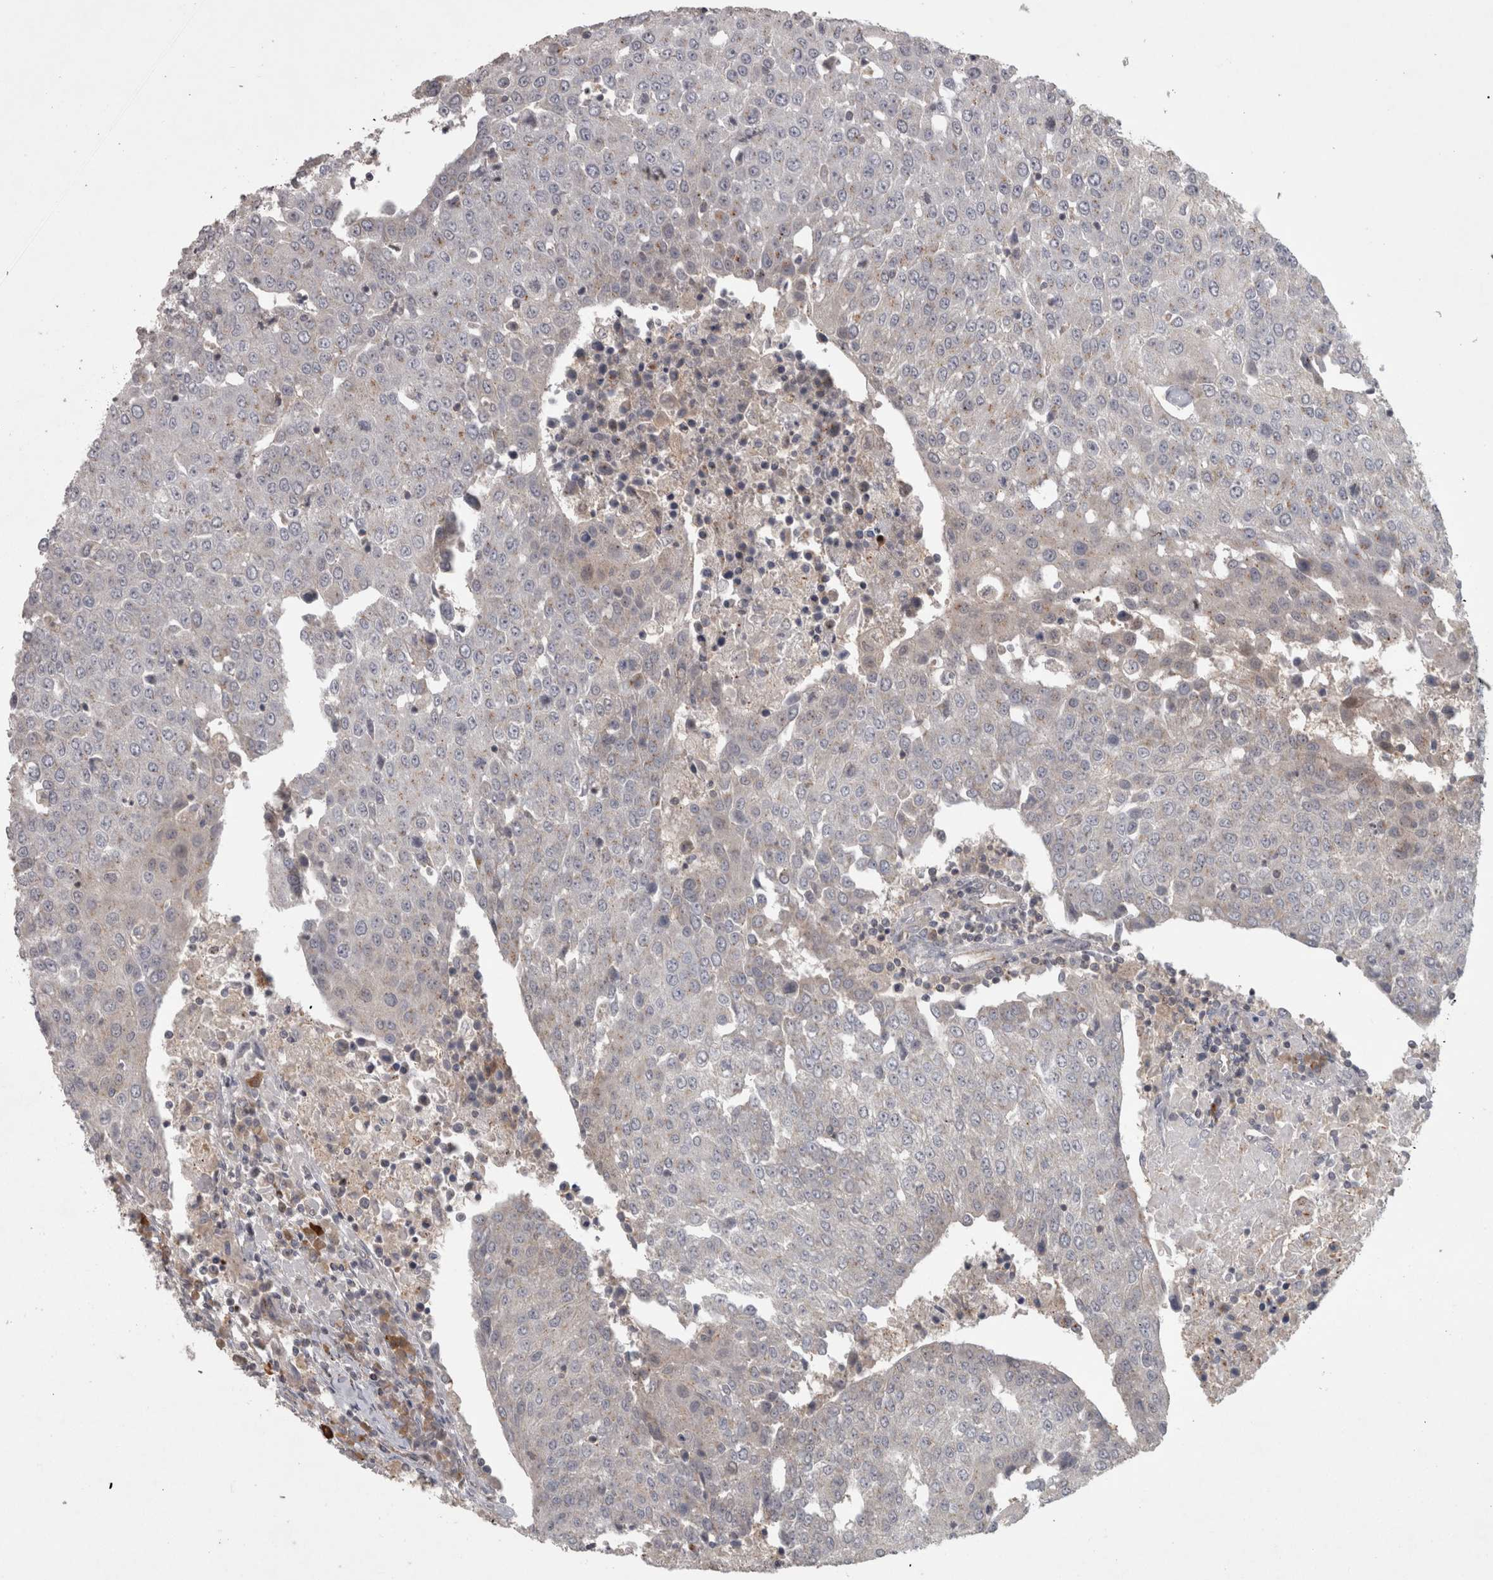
{"staining": {"intensity": "weak", "quantity": "<25%", "location": "cytoplasmic/membranous"}, "tissue": "urothelial cancer", "cell_type": "Tumor cells", "image_type": "cancer", "snomed": [{"axis": "morphology", "description": "Urothelial carcinoma, High grade"}, {"axis": "topography", "description": "Urinary bladder"}], "caption": "The image shows no significant positivity in tumor cells of urothelial carcinoma (high-grade). (DAB (3,3'-diaminobenzidine) immunohistochemistry (IHC) with hematoxylin counter stain).", "gene": "SLCO5A1", "patient": {"sex": "female", "age": 85}}